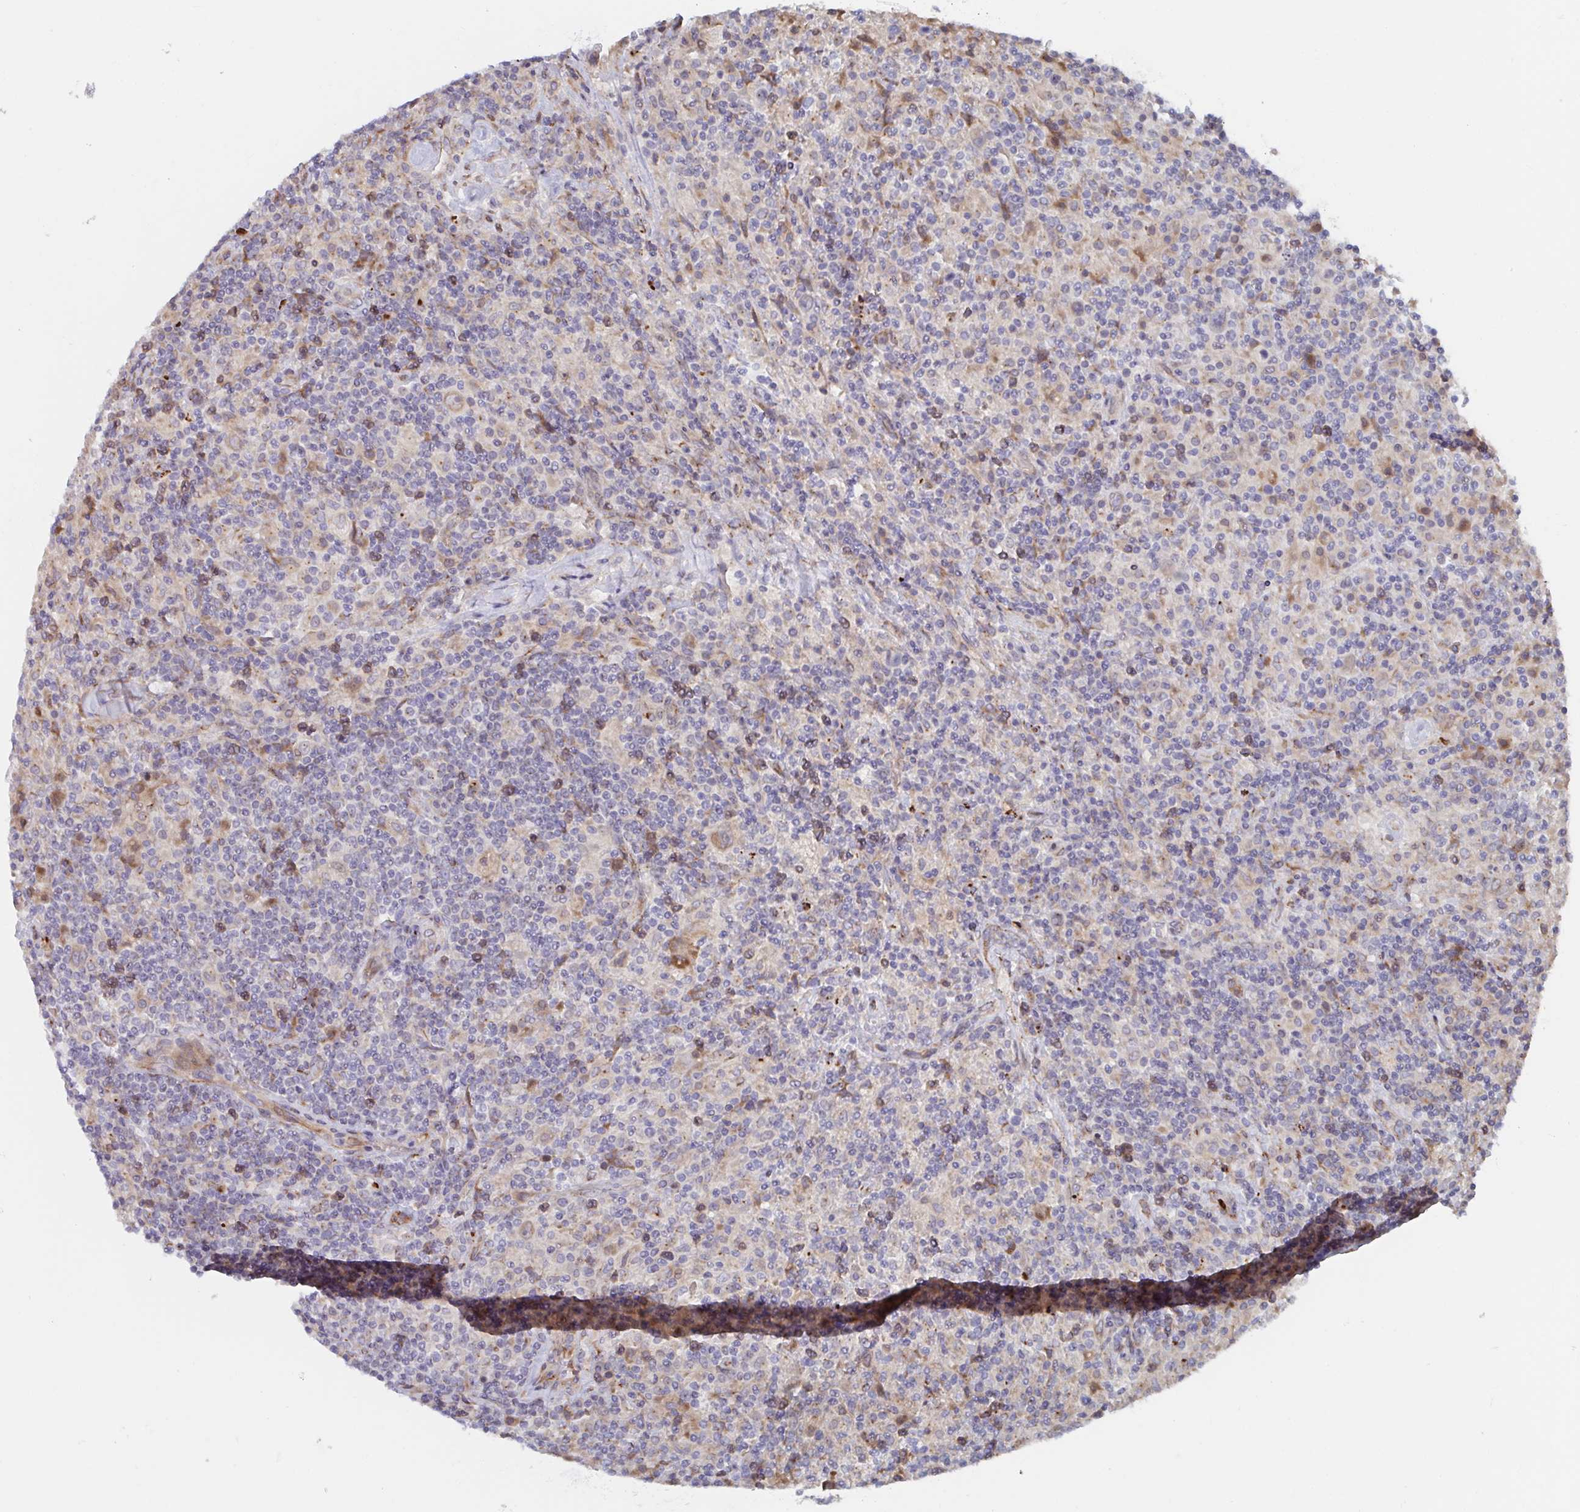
{"staining": {"intensity": "moderate", "quantity": "25%-75%", "location": "cytoplasmic/membranous"}, "tissue": "lymphoma", "cell_type": "Tumor cells", "image_type": "cancer", "snomed": [{"axis": "morphology", "description": "Hodgkin's disease, NOS"}, {"axis": "topography", "description": "Lymph node"}], "caption": "Protein staining exhibits moderate cytoplasmic/membranous staining in approximately 25%-75% of tumor cells in Hodgkin's disease. The protein of interest is stained brown, and the nuclei are stained in blue (DAB (3,3'-diaminobenzidine) IHC with brightfield microscopy, high magnification).", "gene": "FJX1", "patient": {"sex": "male", "age": 70}}